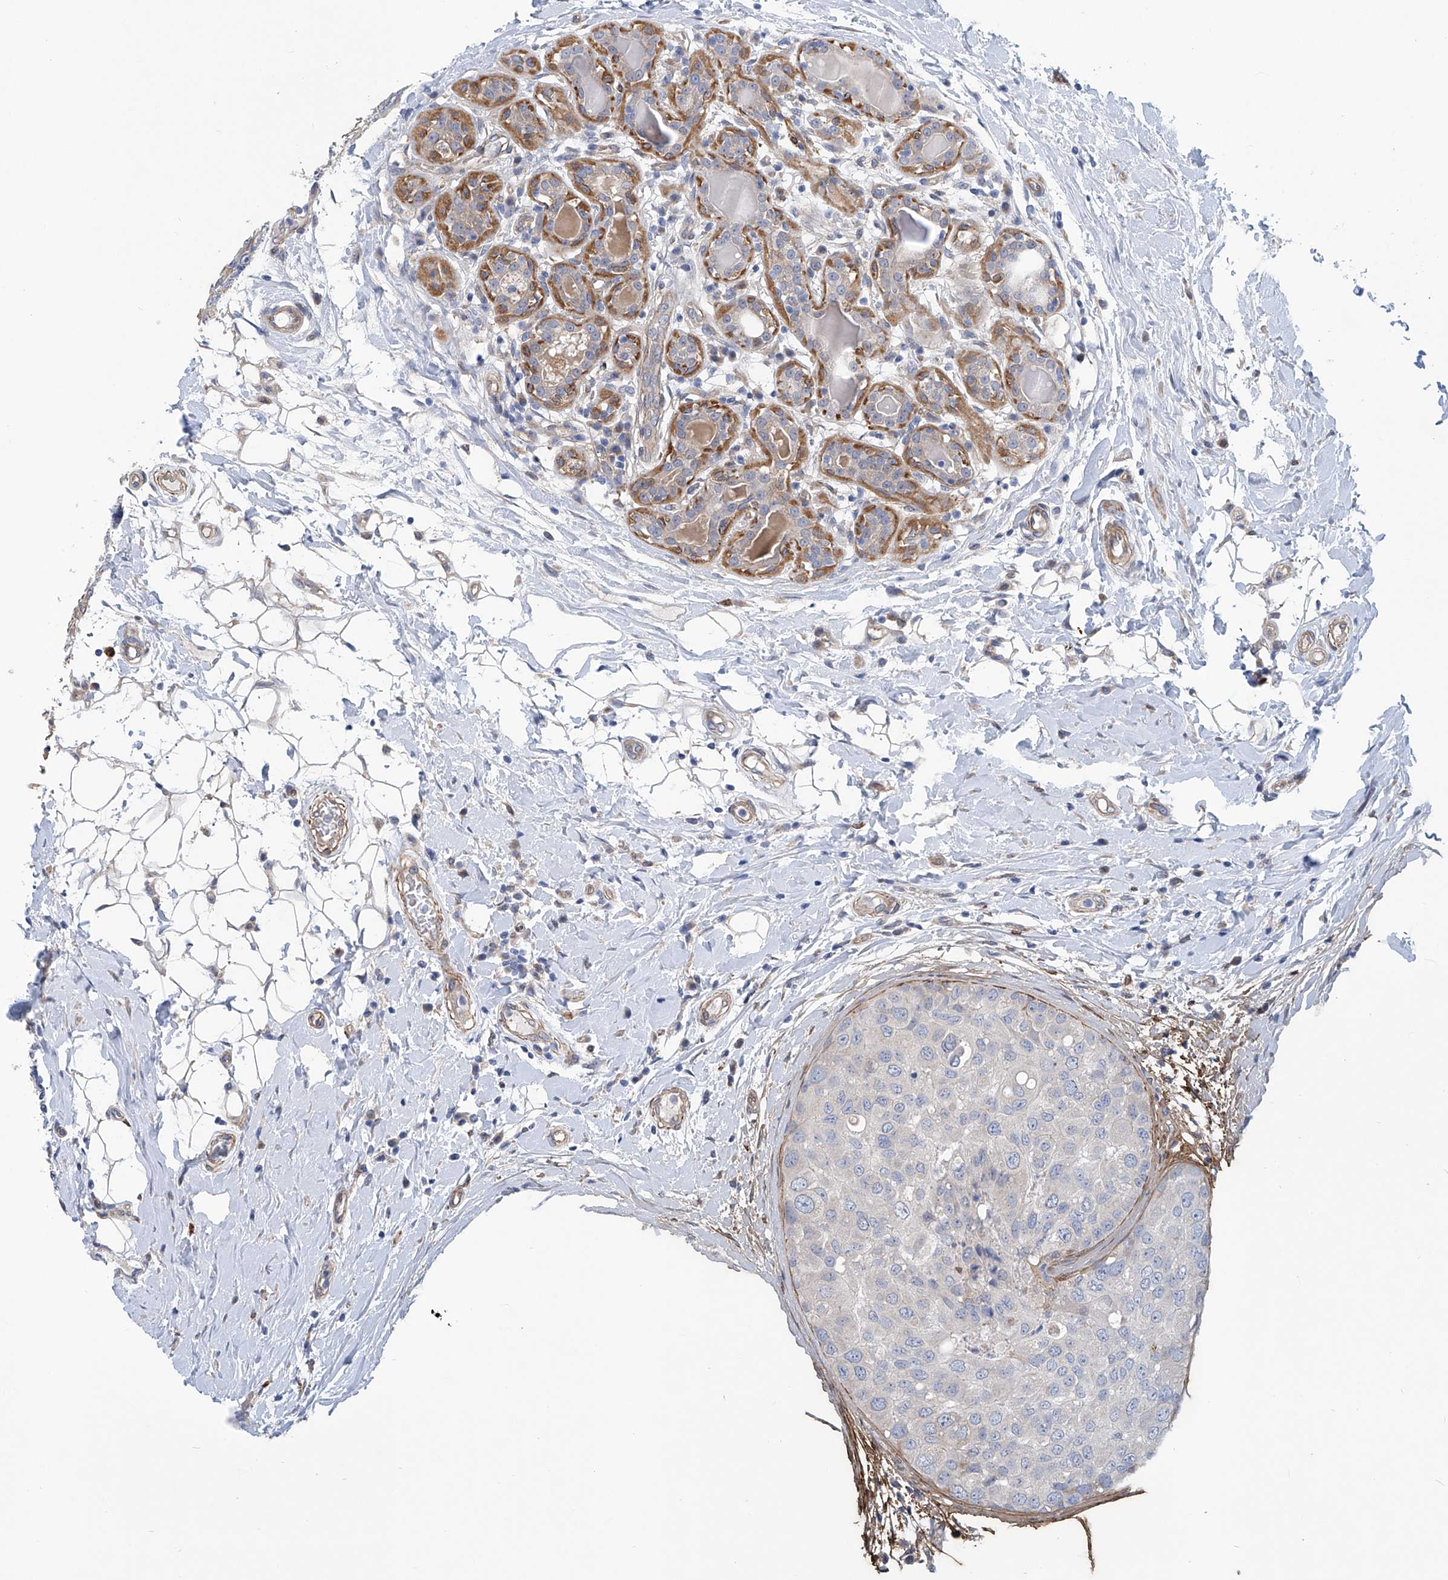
{"staining": {"intensity": "negative", "quantity": "none", "location": "none"}, "tissue": "breast cancer", "cell_type": "Tumor cells", "image_type": "cancer", "snomed": [{"axis": "morphology", "description": "Duct carcinoma"}, {"axis": "topography", "description": "Breast"}], "caption": "Tumor cells are negative for brown protein staining in breast infiltrating ductal carcinoma.", "gene": "TNN", "patient": {"sex": "female", "age": 27}}